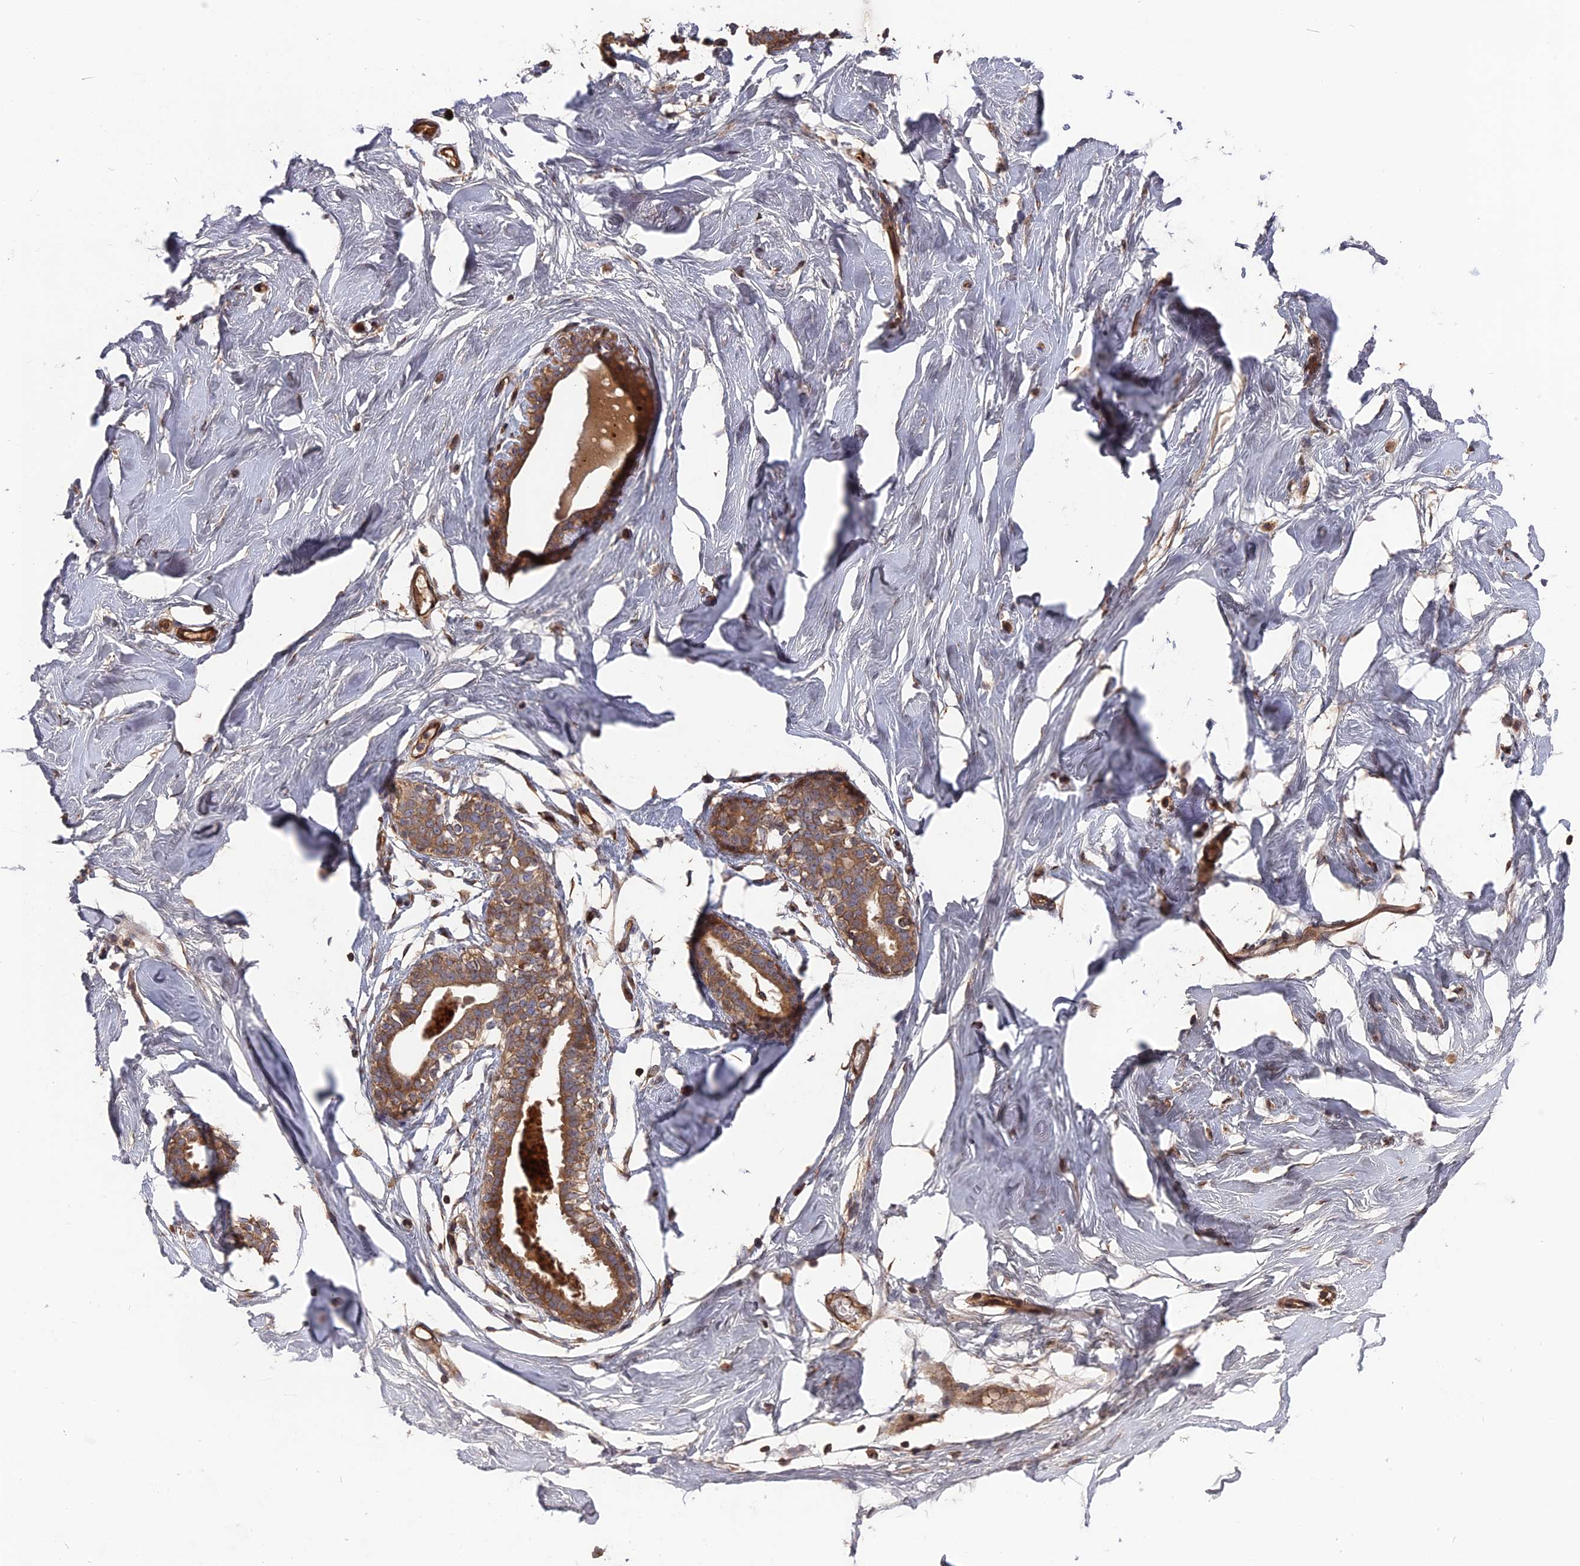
{"staining": {"intensity": "negative", "quantity": "none", "location": "none"}, "tissue": "breast", "cell_type": "Adipocytes", "image_type": "normal", "snomed": [{"axis": "morphology", "description": "Normal tissue, NOS"}, {"axis": "morphology", "description": "Adenoma, NOS"}, {"axis": "topography", "description": "Breast"}], "caption": "Image shows no significant protein staining in adipocytes of unremarkable breast. Nuclei are stained in blue.", "gene": "DEF8", "patient": {"sex": "female", "age": 23}}